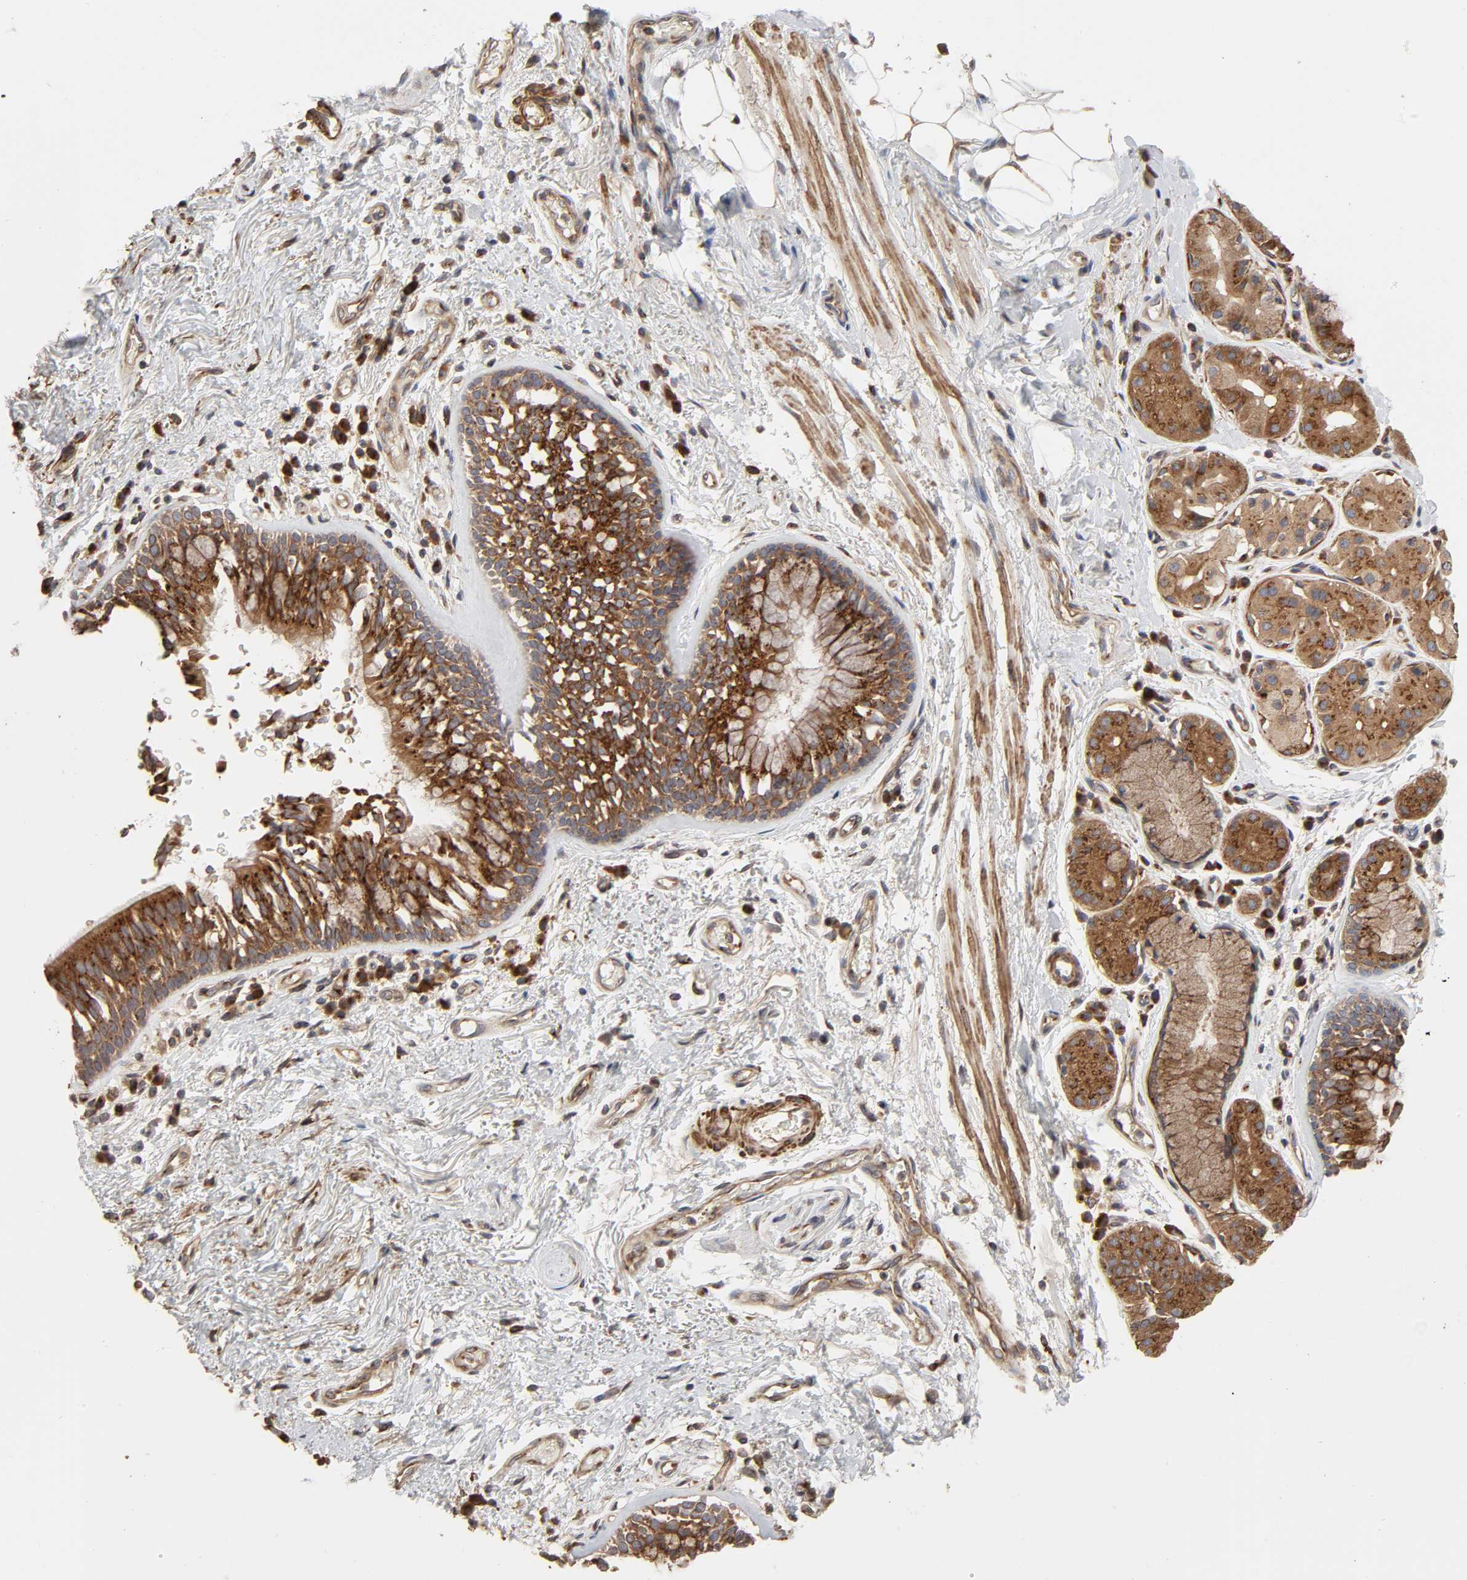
{"staining": {"intensity": "strong", "quantity": ">75%", "location": "cytoplasmic/membranous"}, "tissue": "bronchus", "cell_type": "Respiratory epithelial cells", "image_type": "normal", "snomed": [{"axis": "morphology", "description": "Normal tissue, NOS"}, {"axis": "morphology", "description": "Adenocarcinoma, NOS"}, {"axis": "topography", "description": "Bronchus"}, {"axis": "topography", "description": "Lung"}], "caption": "Immunohistochemistry (DAB) staining of benign human bronchus exhibits strong cytoplasmic/membranous protein positivity in about >75% of respiratory epithelial cells.", "gene": "GNPTG", "patient": {"sex": "male", "age": 71}}